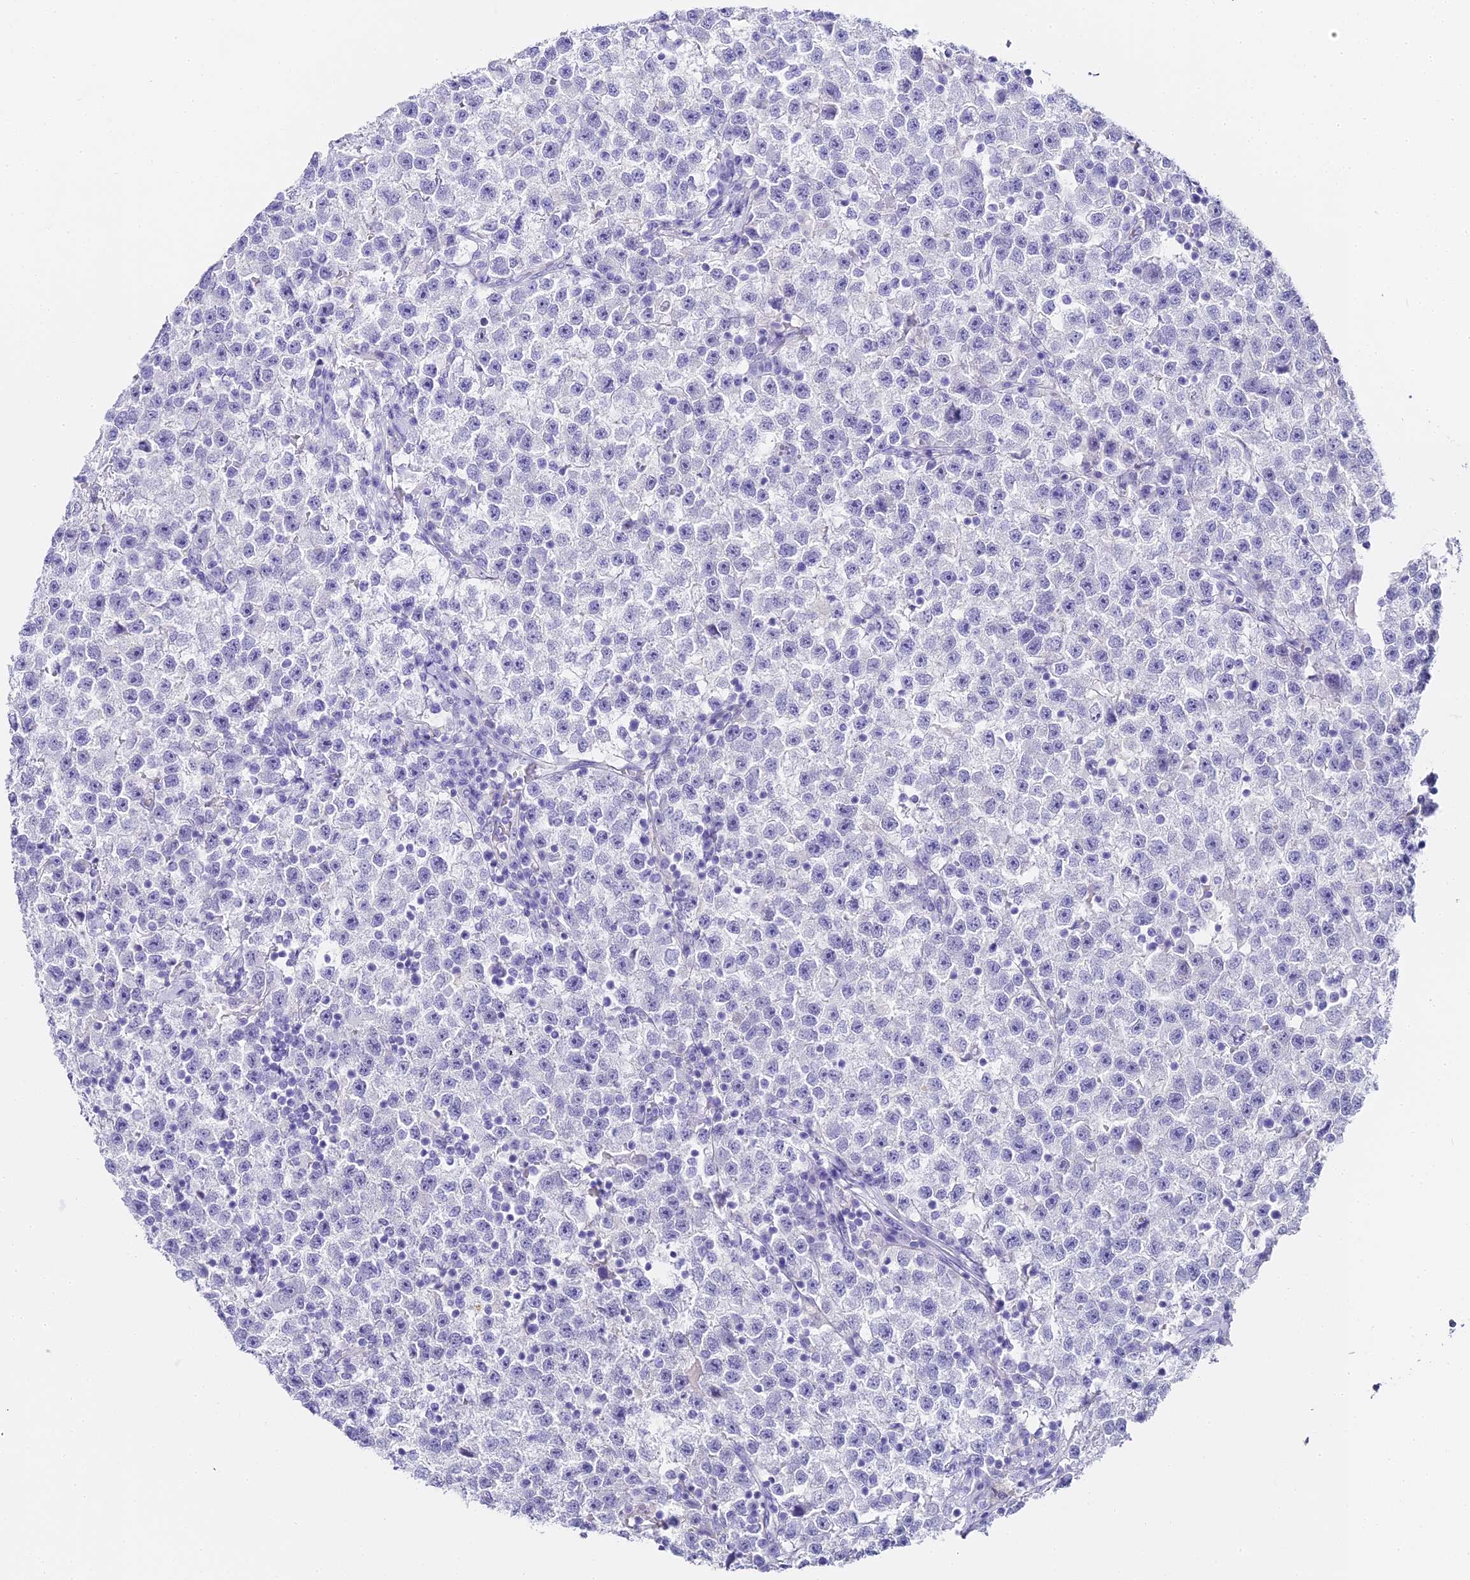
{"staining": {"intensity": "negative", "quantity": "none", "location": "none"}, "tissue": "testis cancer", "cell_type": "Tumor cells", "image_type": "cancer", "snomed": [{"axis": "morphology", "description": "Seminoma, NOS"}, {"axis": "topography", "description": "Testis"}], "caption": "Testis cancer was stained to show a protein in brown. There is no significant positivity in tumor cells. (DAB immunohistochemistry, high magnification).", "gene": "ABHD14A-ACY1", "patient": {"sex": "male", "age": 22}}